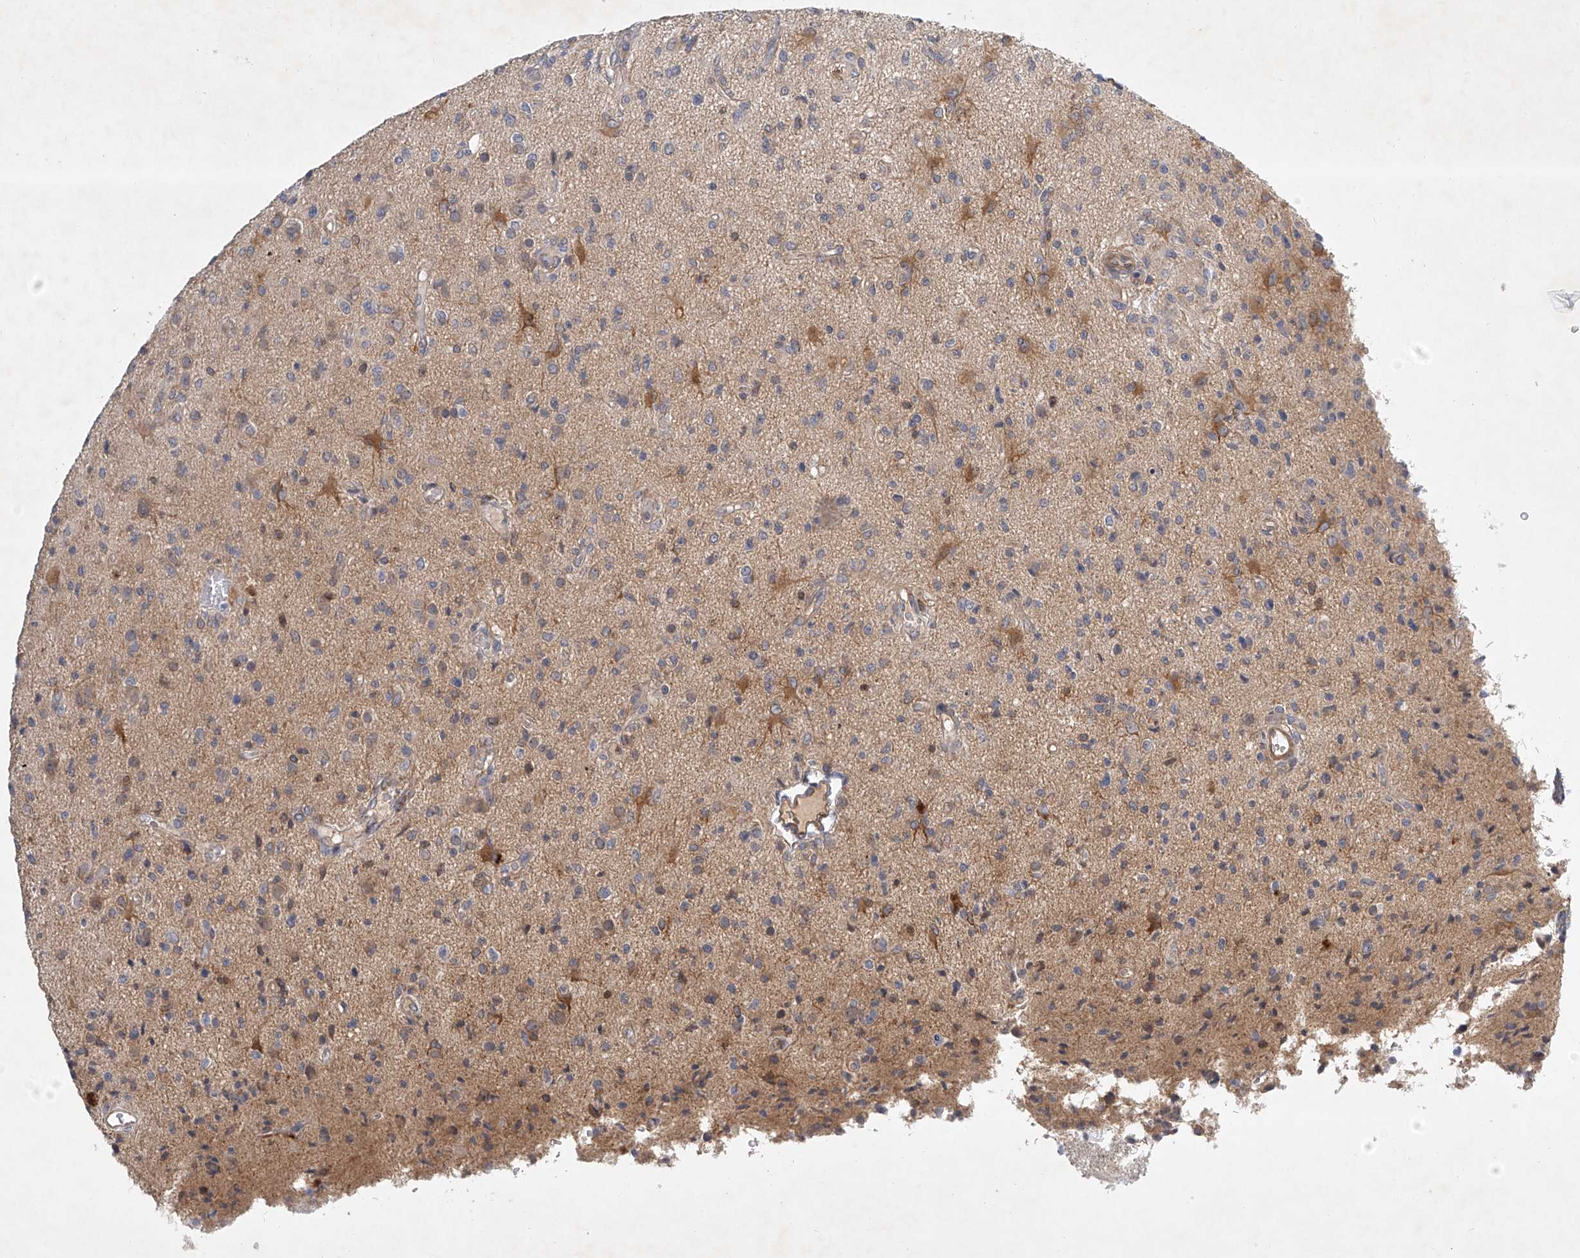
{"staining": {"intensity": "negative", "quantity": "none", "location": "none"}, "tissue": "glioma", "cell_type": "Tumor cells", "image_type": "cancer", "snomed": [{"axis": "morphology", "description": "Glioma, malignant, High grade"}, {"axis": "topography", "description": "Brain"}], "caption": "High magnification brightfield microscopy of glioma stained with DAB (brown) and counterstained with hematoxylin (blue): tumor cells show no significant positivity.", "gene": "CARMIL1", "patient": {"sex": "female", "age": 57}}